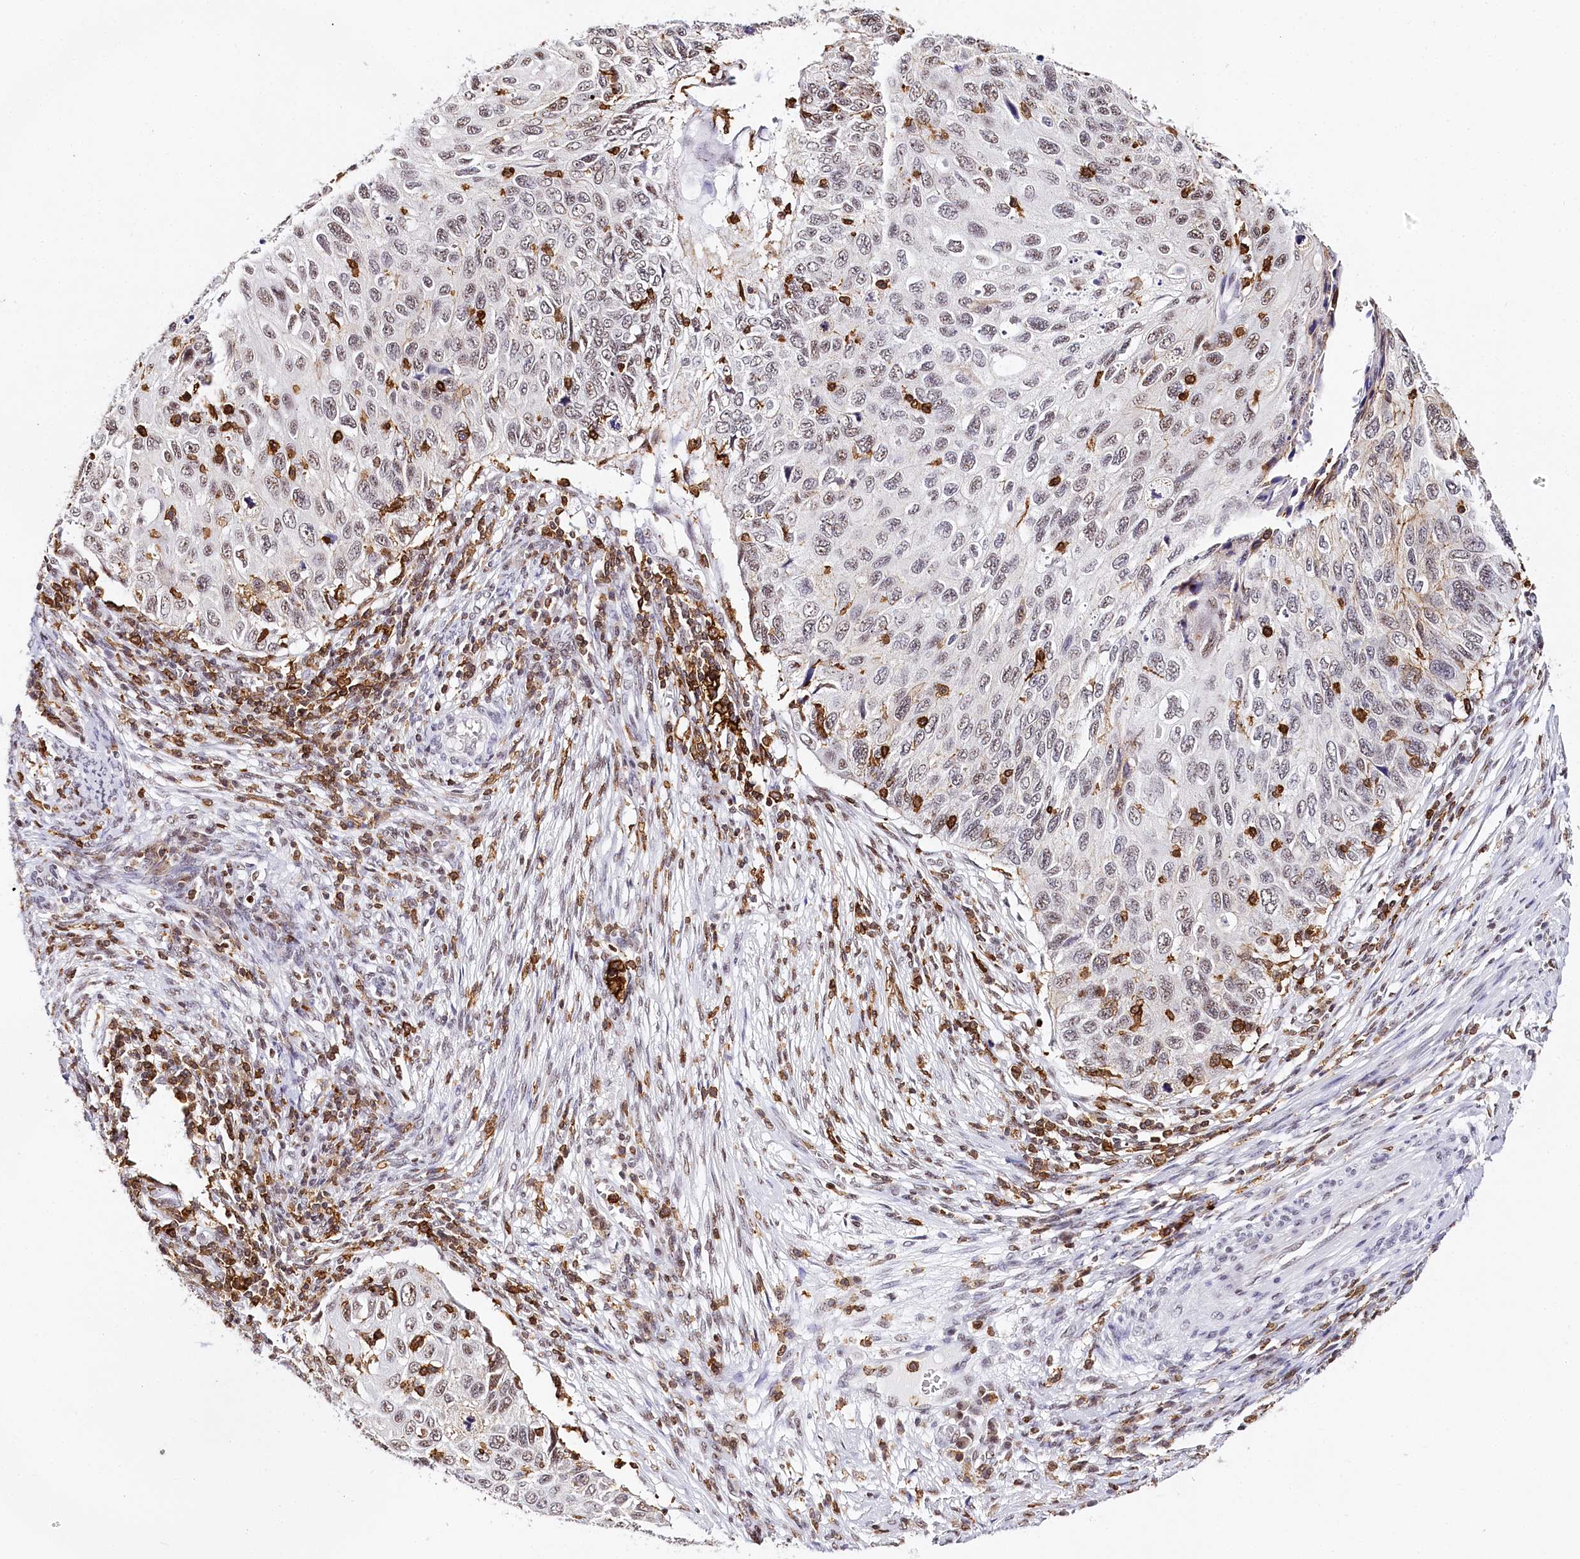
{"staining": {"intensity": "weak", "quantity": "25%-75%", "location": "nuclear"}, "tissue": "cervical cancer", "cell_type": "Tumor cells", "image_type": "cancer", "snomed": [{"axis": "morphology", "description": "Squamous cell carcinoma, NOS"}, {"axis": "topography", "description": "Cervix"}], "caption": "Brown immunohistochemical staining in human cervical squamous cell carcinoma demonstrates weak nuclear staining in about 25%-75% of tumor cells.", "gene": "BARD1", "patient": {"sex": "female", "age": 70}}